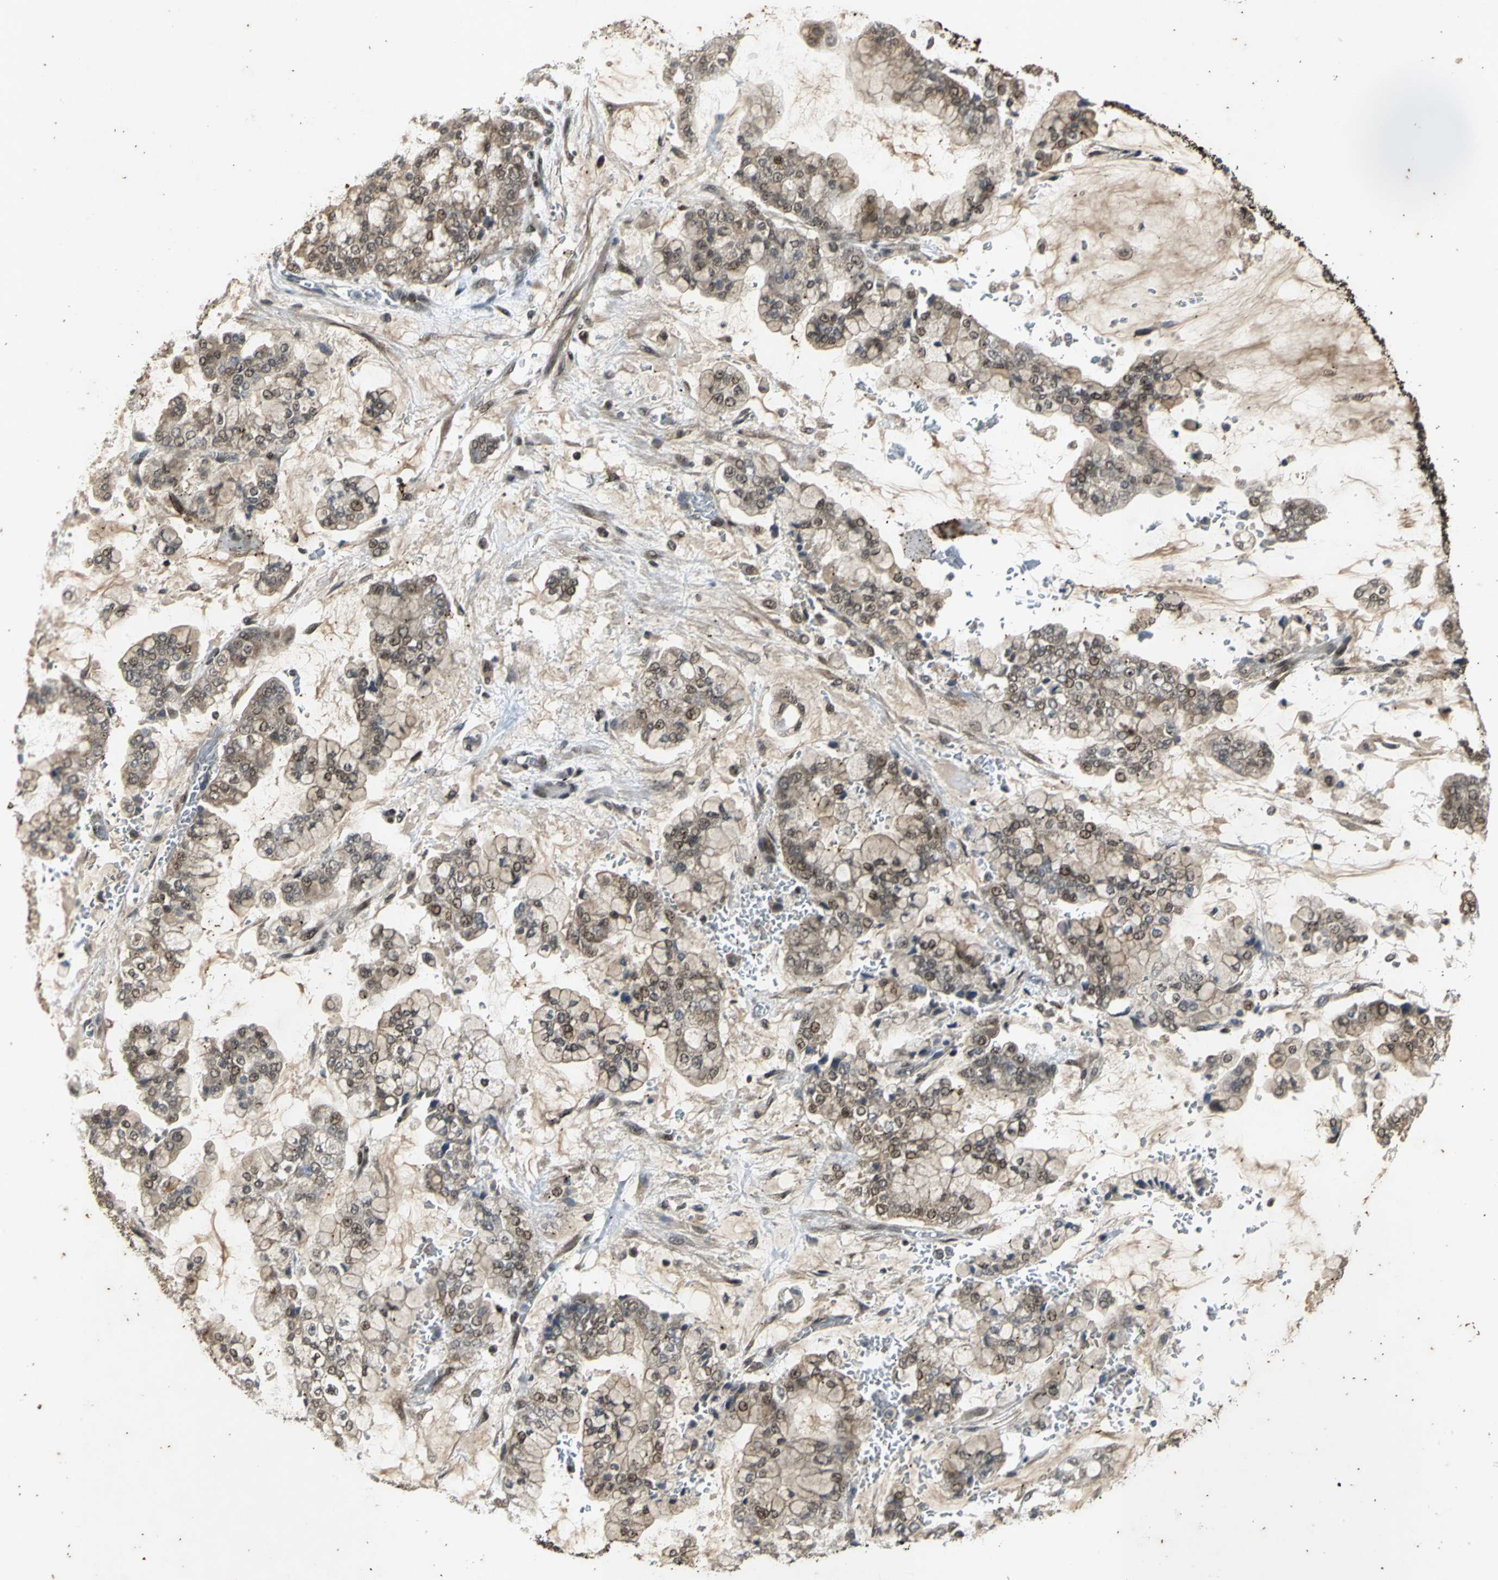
{"staining": {"intensity": "weak", "quantity": "25%-75%", "location": "cytoplasmic/membranous"}, "tissue": "stomach cancer", "cell_type": "Tumor cells", "image_type": "cancer", "snomed": [{"axis": "morphology", "description": "Normal tissue, NOS"}, {"axis": "morphology", "description": "Adenocarcinoma, NOS"}, {"axis": "topography", "description": "Stomach, upper"}, {"axis": "topography", "description": "Stomach"}], "caption": "There is low levels of weak cytoplasmic/membranous staining in tumor cells of adenocarcinoma (stomach), as demonstrated by immunohistochemical staining (brown color).", "gene": "NOTCH3", "patient": {"sex": "male", "age": 76}}